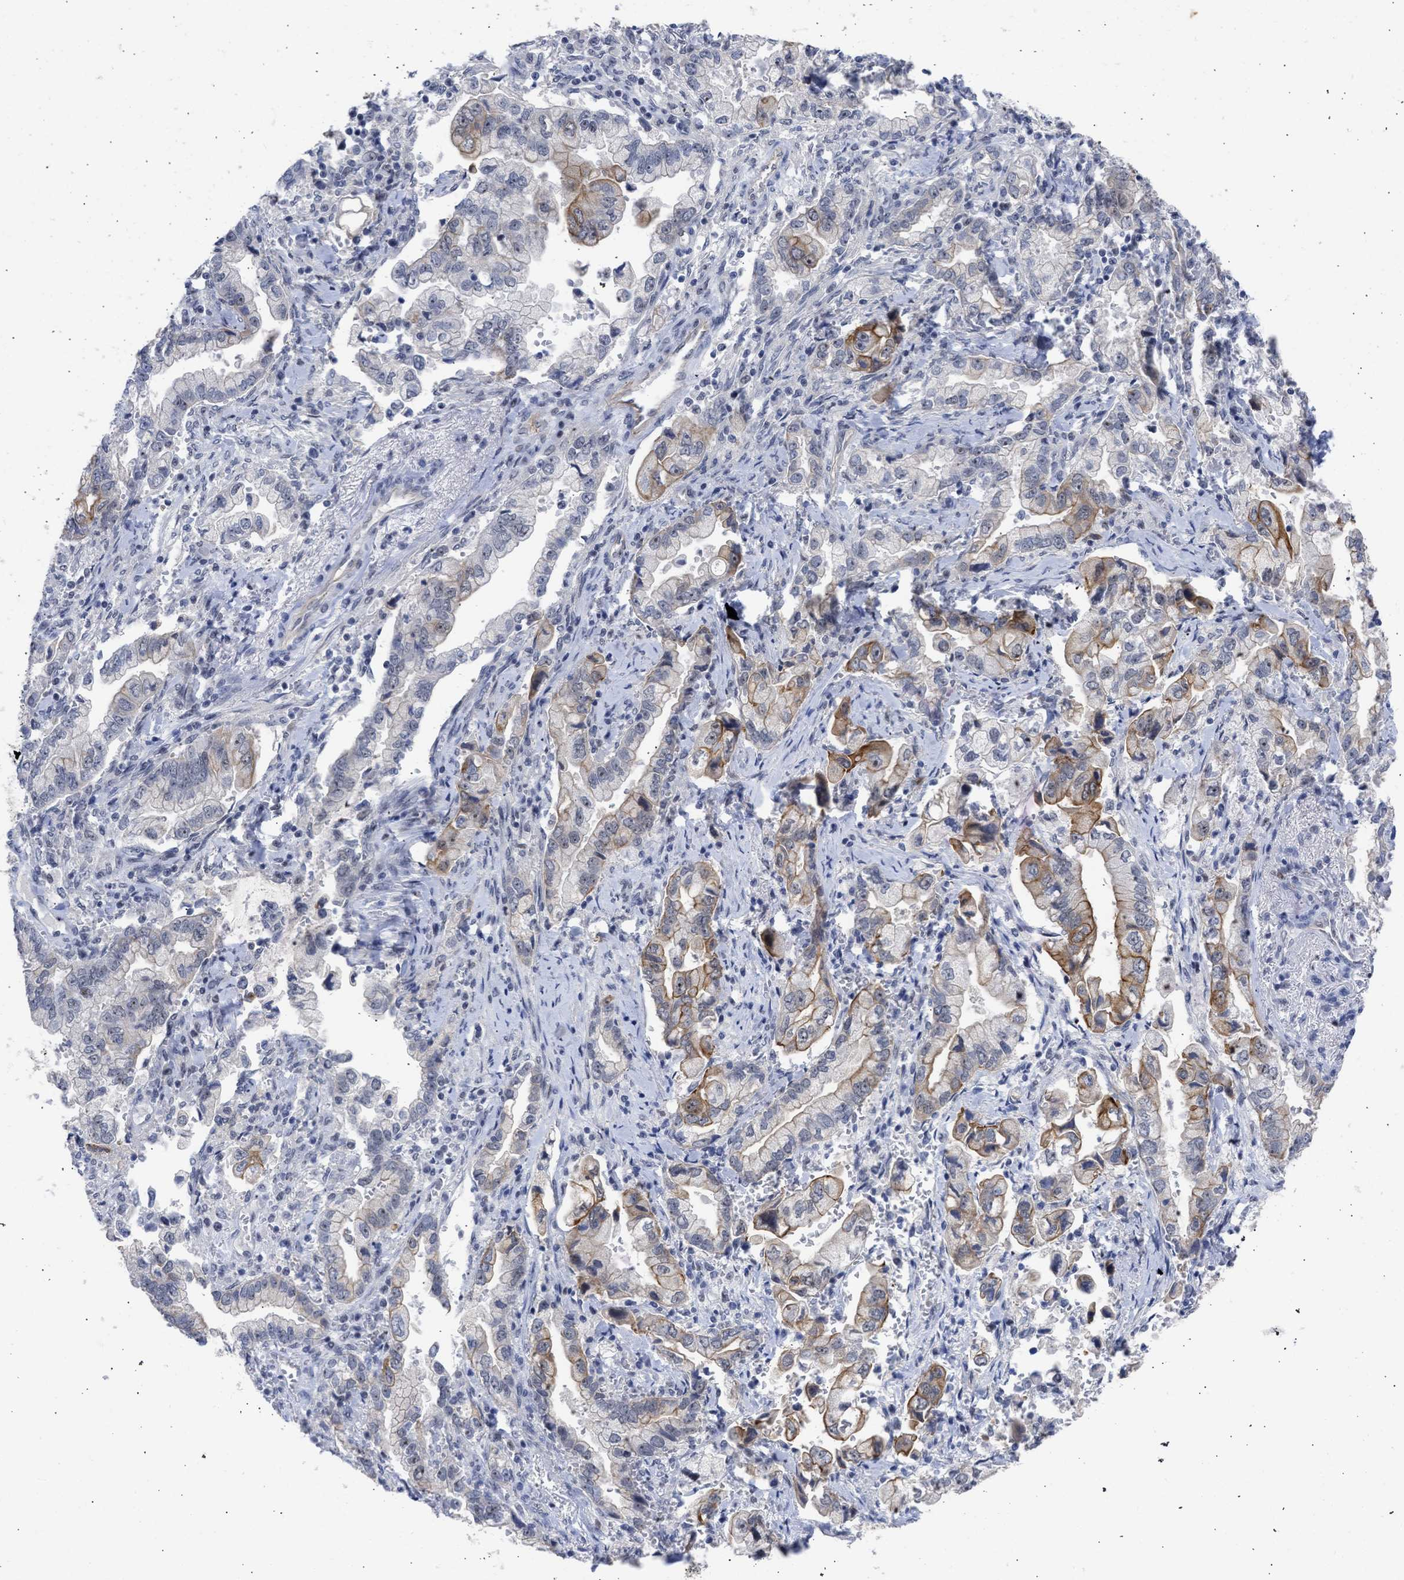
{"staining": {"intensity": "moderate", "quantity": "25%-75%", "location": "cytoplasmic/membranous"}, "tissue": "stomach cancer", "cell_type": "Tumor cells", "image_type": "cancer", "snomed": [{"axis": "morphology", "description": "Normal tissue, NOS"}, {"axis": "morphology", "description": "Adenocarcinoma, NOS"}, {"axis": "topography", "description": "Stomach"}], "caption": "Immunohistochemical staining of human stomach adenocarcinoma displays medium levels of moderate cytoplasmic/membranous protein expression in approximately 25%-75% of tumor cells. (Stains: DAB in brown, nuclei in blue, Microscopy: brightfield microscopy at high magnification).", "gene": "DDX41", "patient": {"sex": "male", "age": 62}}